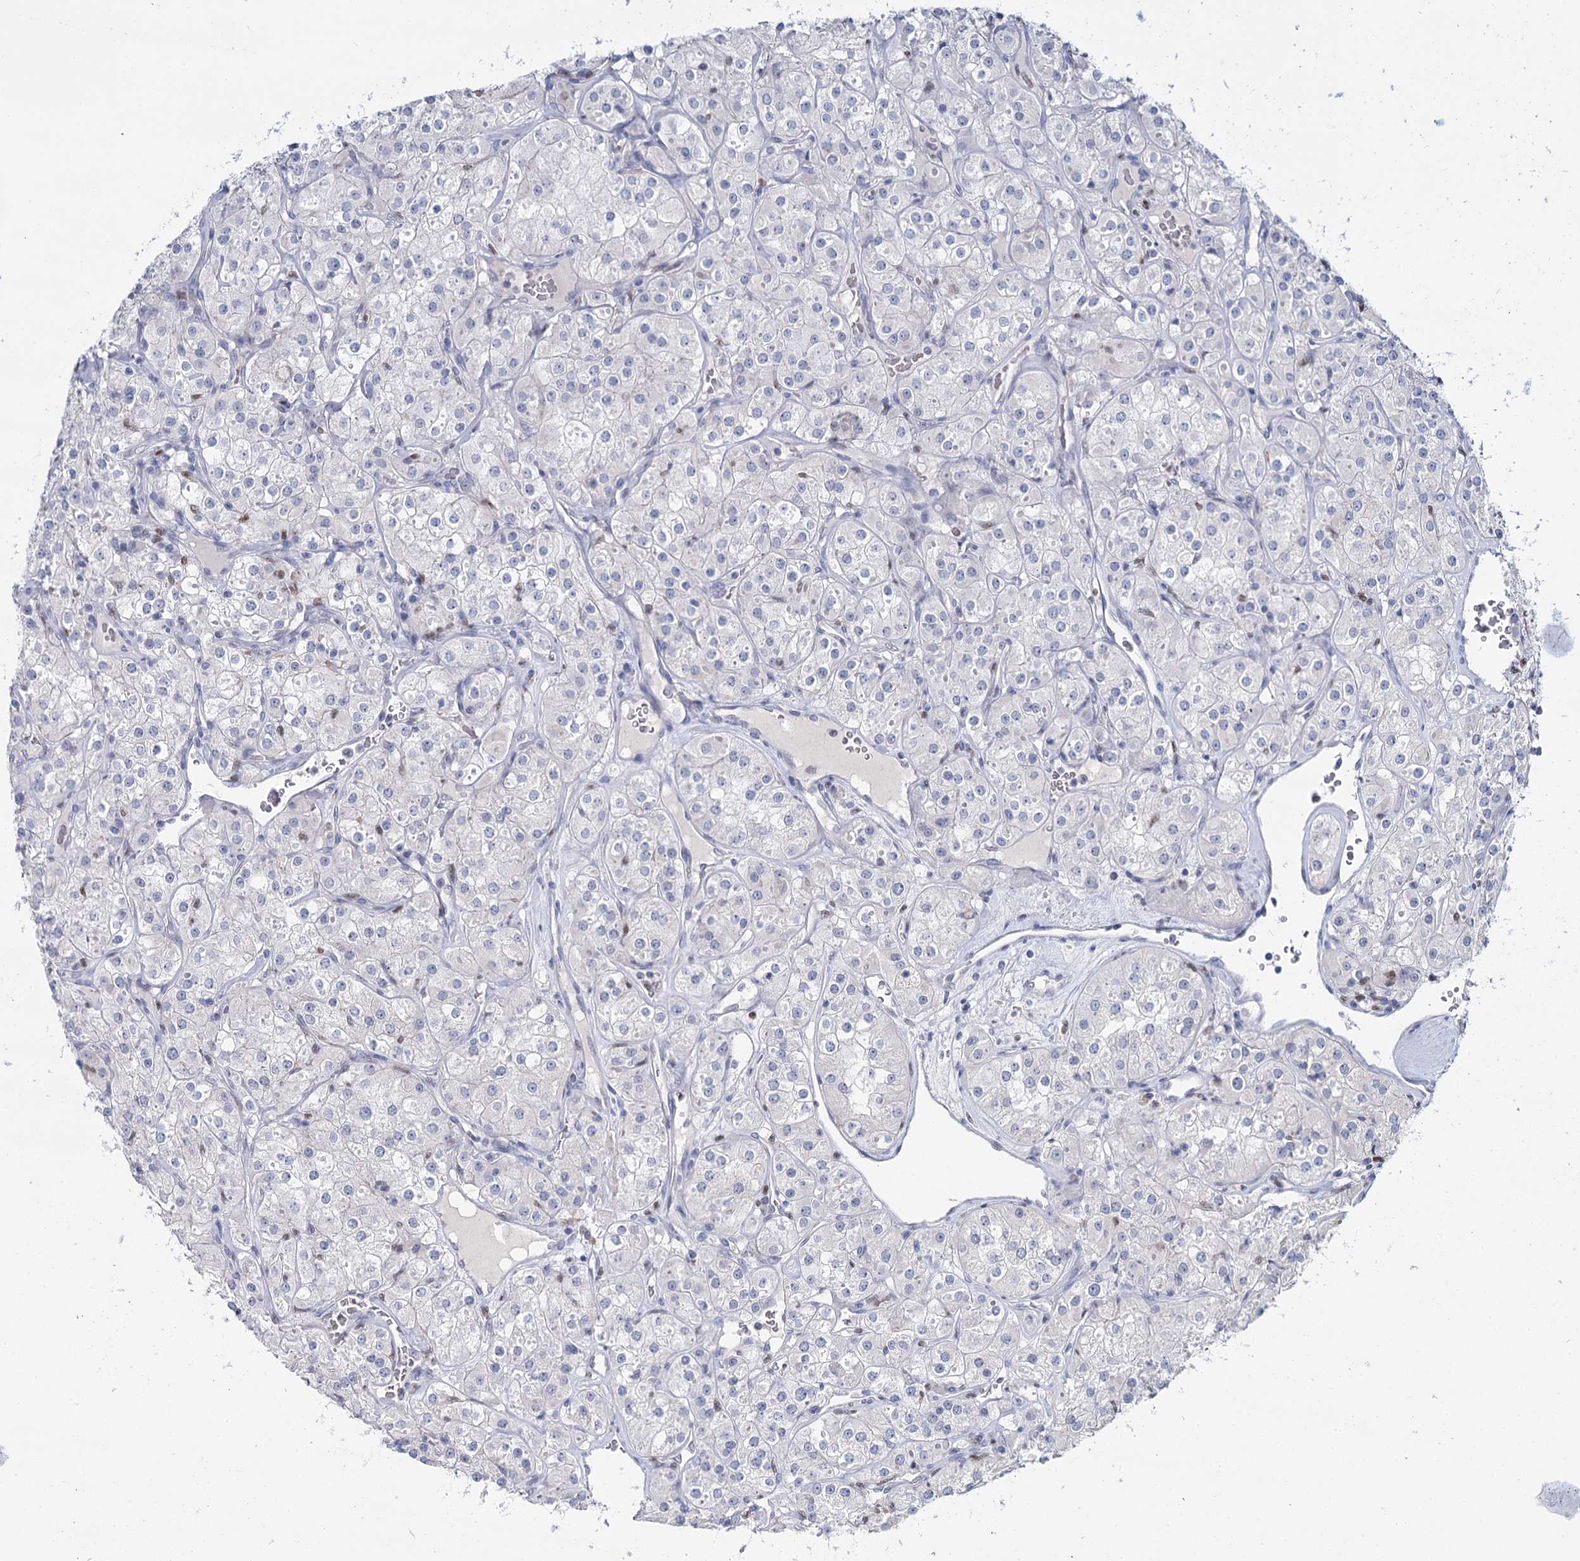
{"staining": {"intensity": "negative", "quantity": "none", "location": "none"}, "tissue": "renal cancer", "cell_type": "Tumor cells", "image_type": "cancer", "snomed": [{"axis": "morphology", "description": "Adenocarcinoma, NOS"}, {"axis": "topography", "description": "Kidney"}], "caption": "Immunohistochemistry of renal cancer exhibits no staining in tumor cells.", "gene": "IGSF3", "patient": {"sex": "male", "age": 77}}